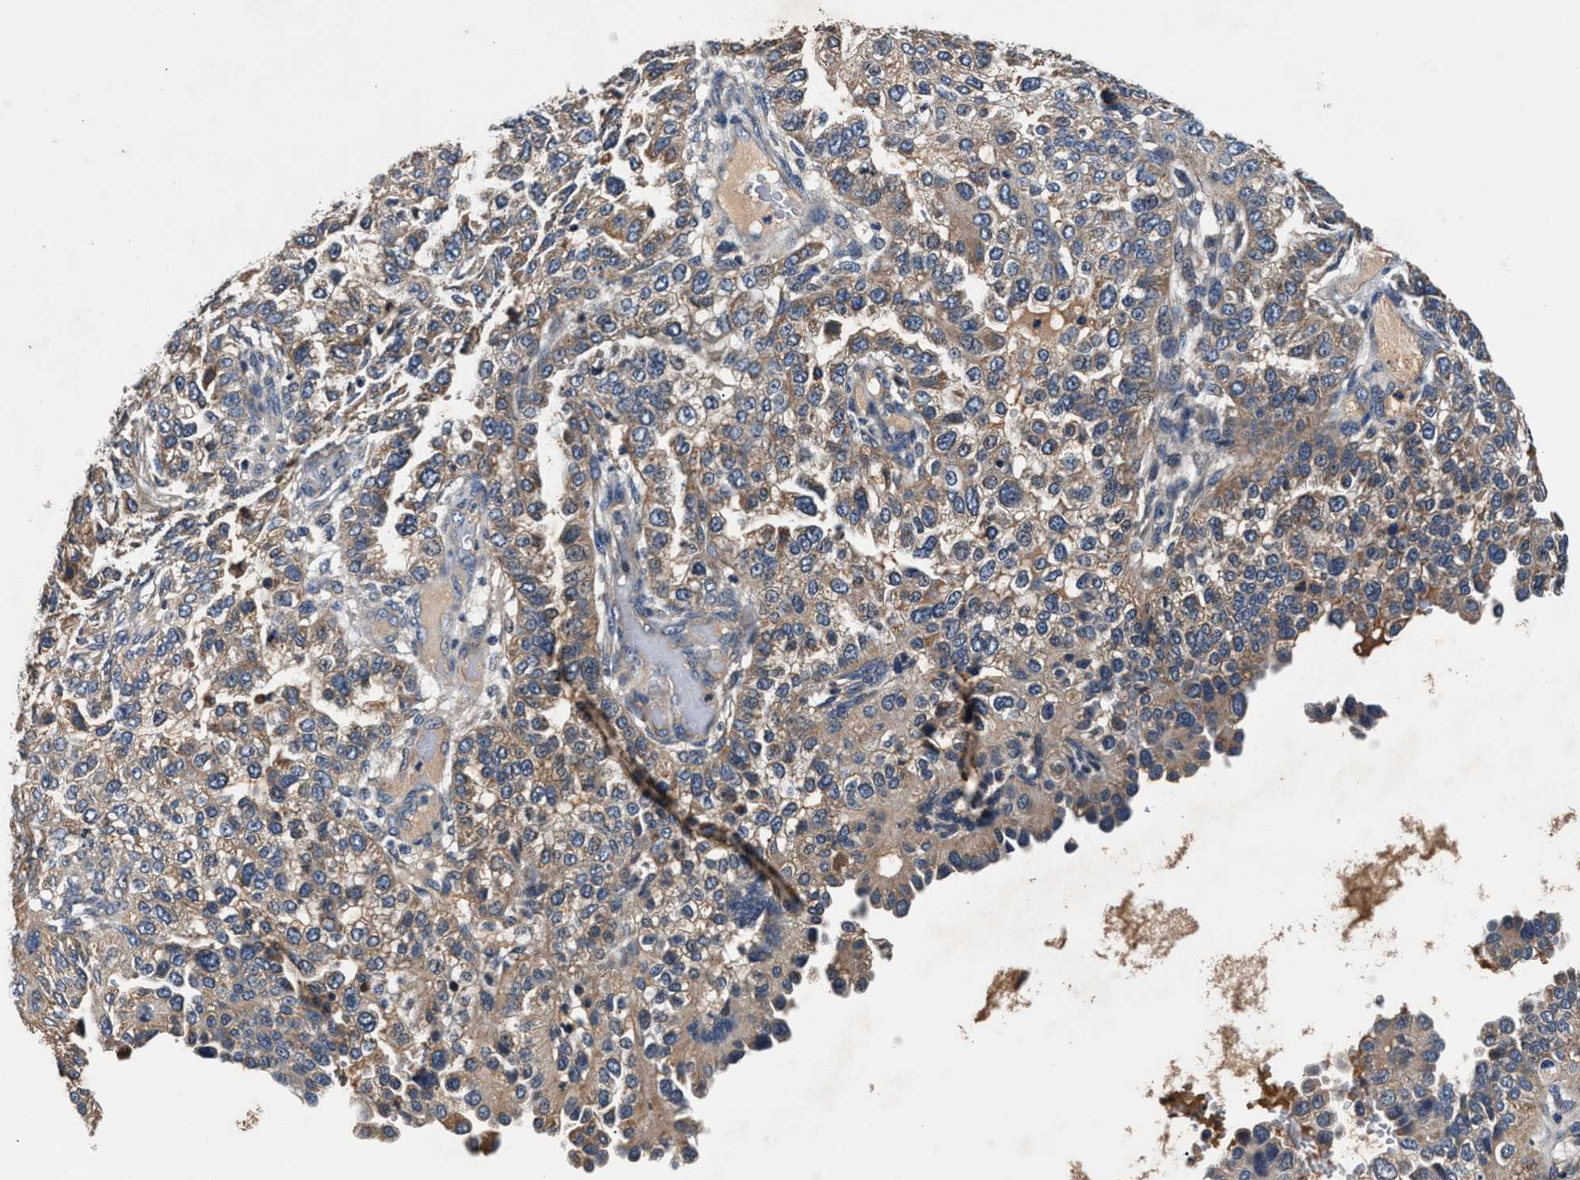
{"staining": {"intensity": "moderate", "quantity": ">75%", "location": "cytoplasmic/membranous"}, "tissue": "endometrial cancer", "cell_type": "Tumor cells", "image_type": "cancer", "snomed": [{"axis": "morphology", "description": "Adenocarcinoma, NOS"}, {"axis": "topography", "description": "Endometrium"}], "caption": "Immunohistochemical staining of endometrial adenocarcinoma displays medium levels of moderate cytoplasmic/membranous protein expression in about >75% of tumor cells.", "gene": "IMMT", "patient": {"sex": "female", "age": 85}}